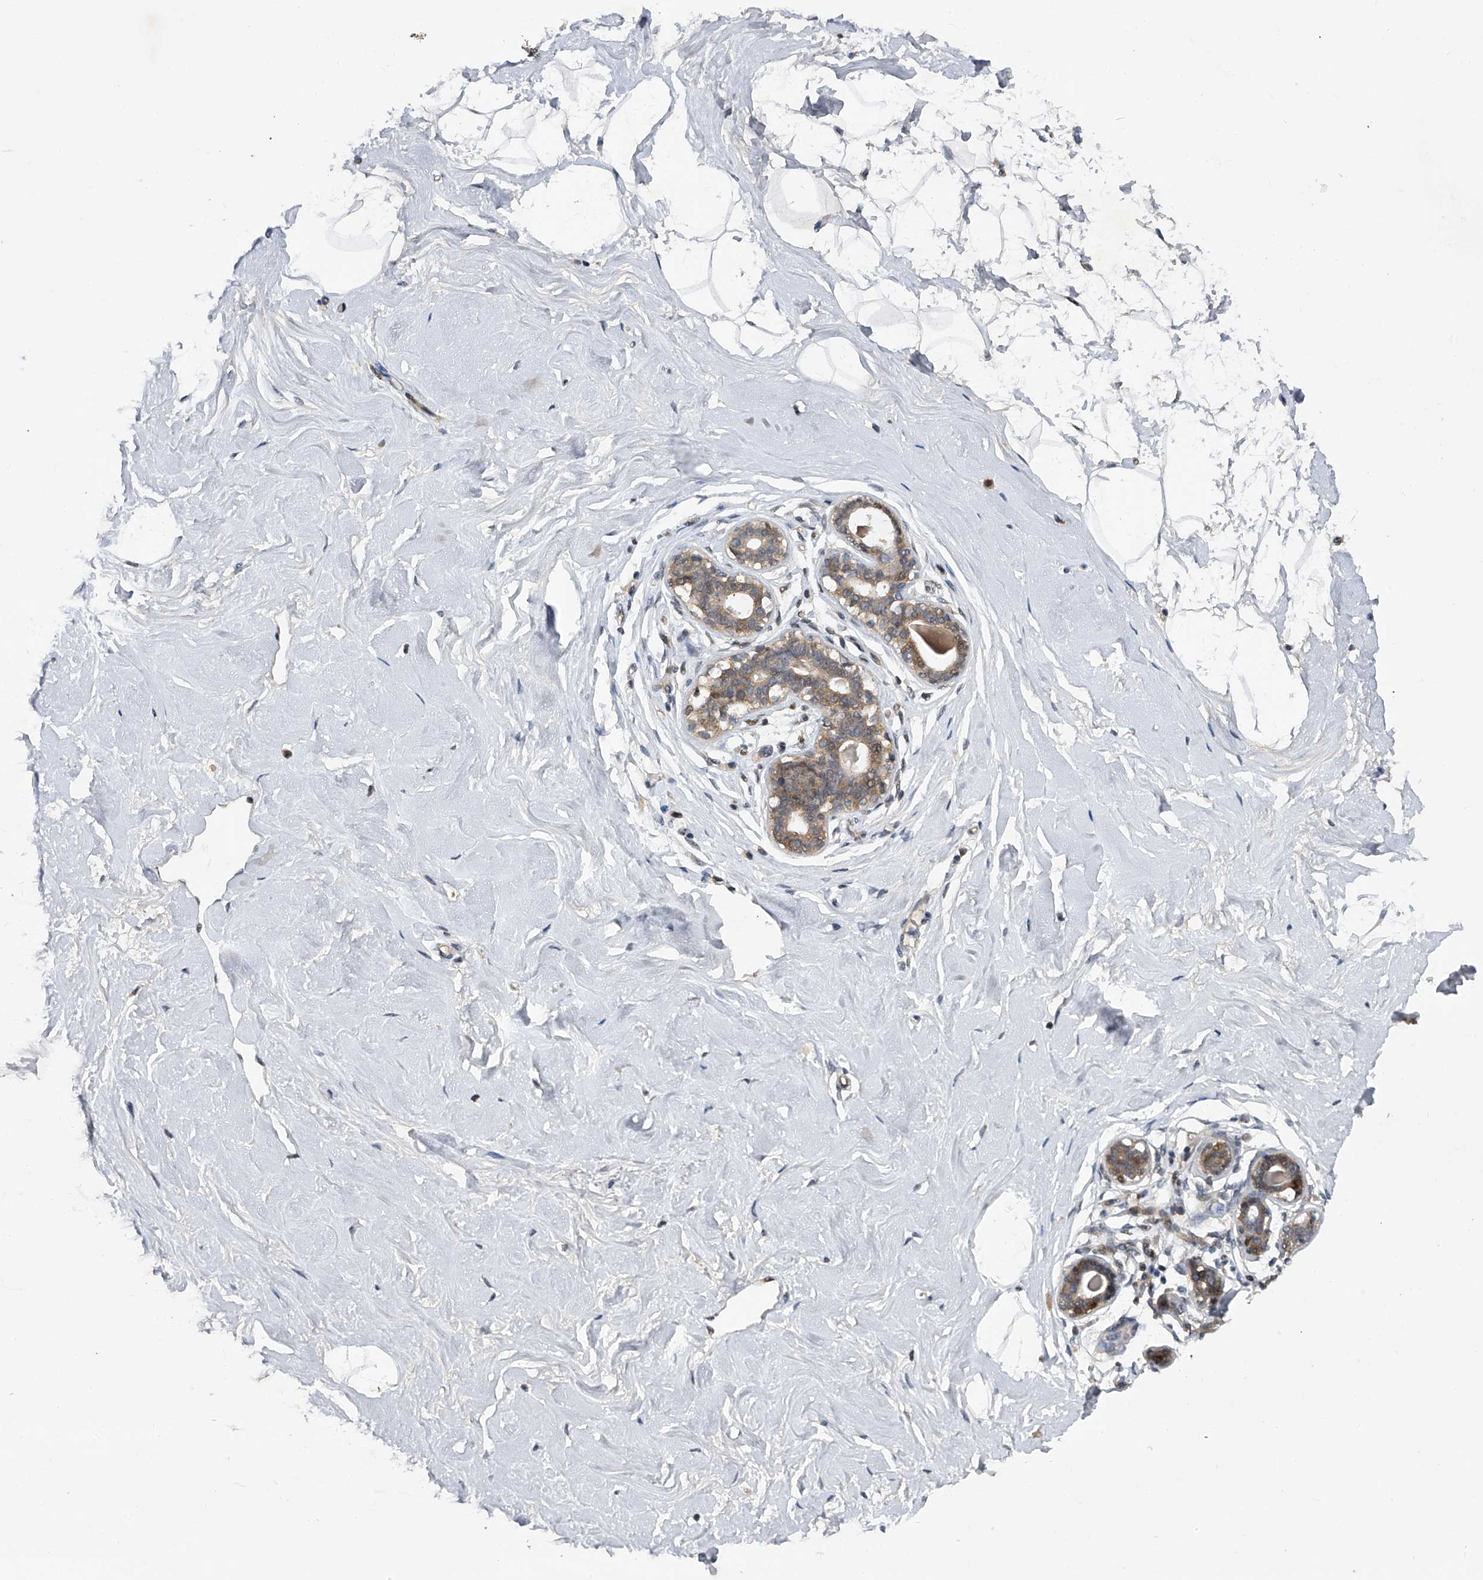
{"staining": {"intensity": "negative", "quantity": "none", "location": "none"}, "tissue": "breast", "cell_type": "Adipocytes", "image_type": "normal", "snomed": [{"axis": "morphology", "description": "Normal tissue, NOS"}, {"axis": "morphology", "description": "Adenoma, NOS"}, {"axis": "topography", "description": "Breast"}], "caption": "Photomicrograph shows no significant protein staining in adipocytes of unremarkable breast. (DAB immunohistochemistry (IHC) with hematoxylin counter stain).", "gene": "RWDD2A", "patient": {"sex": "female", "age": 23}}